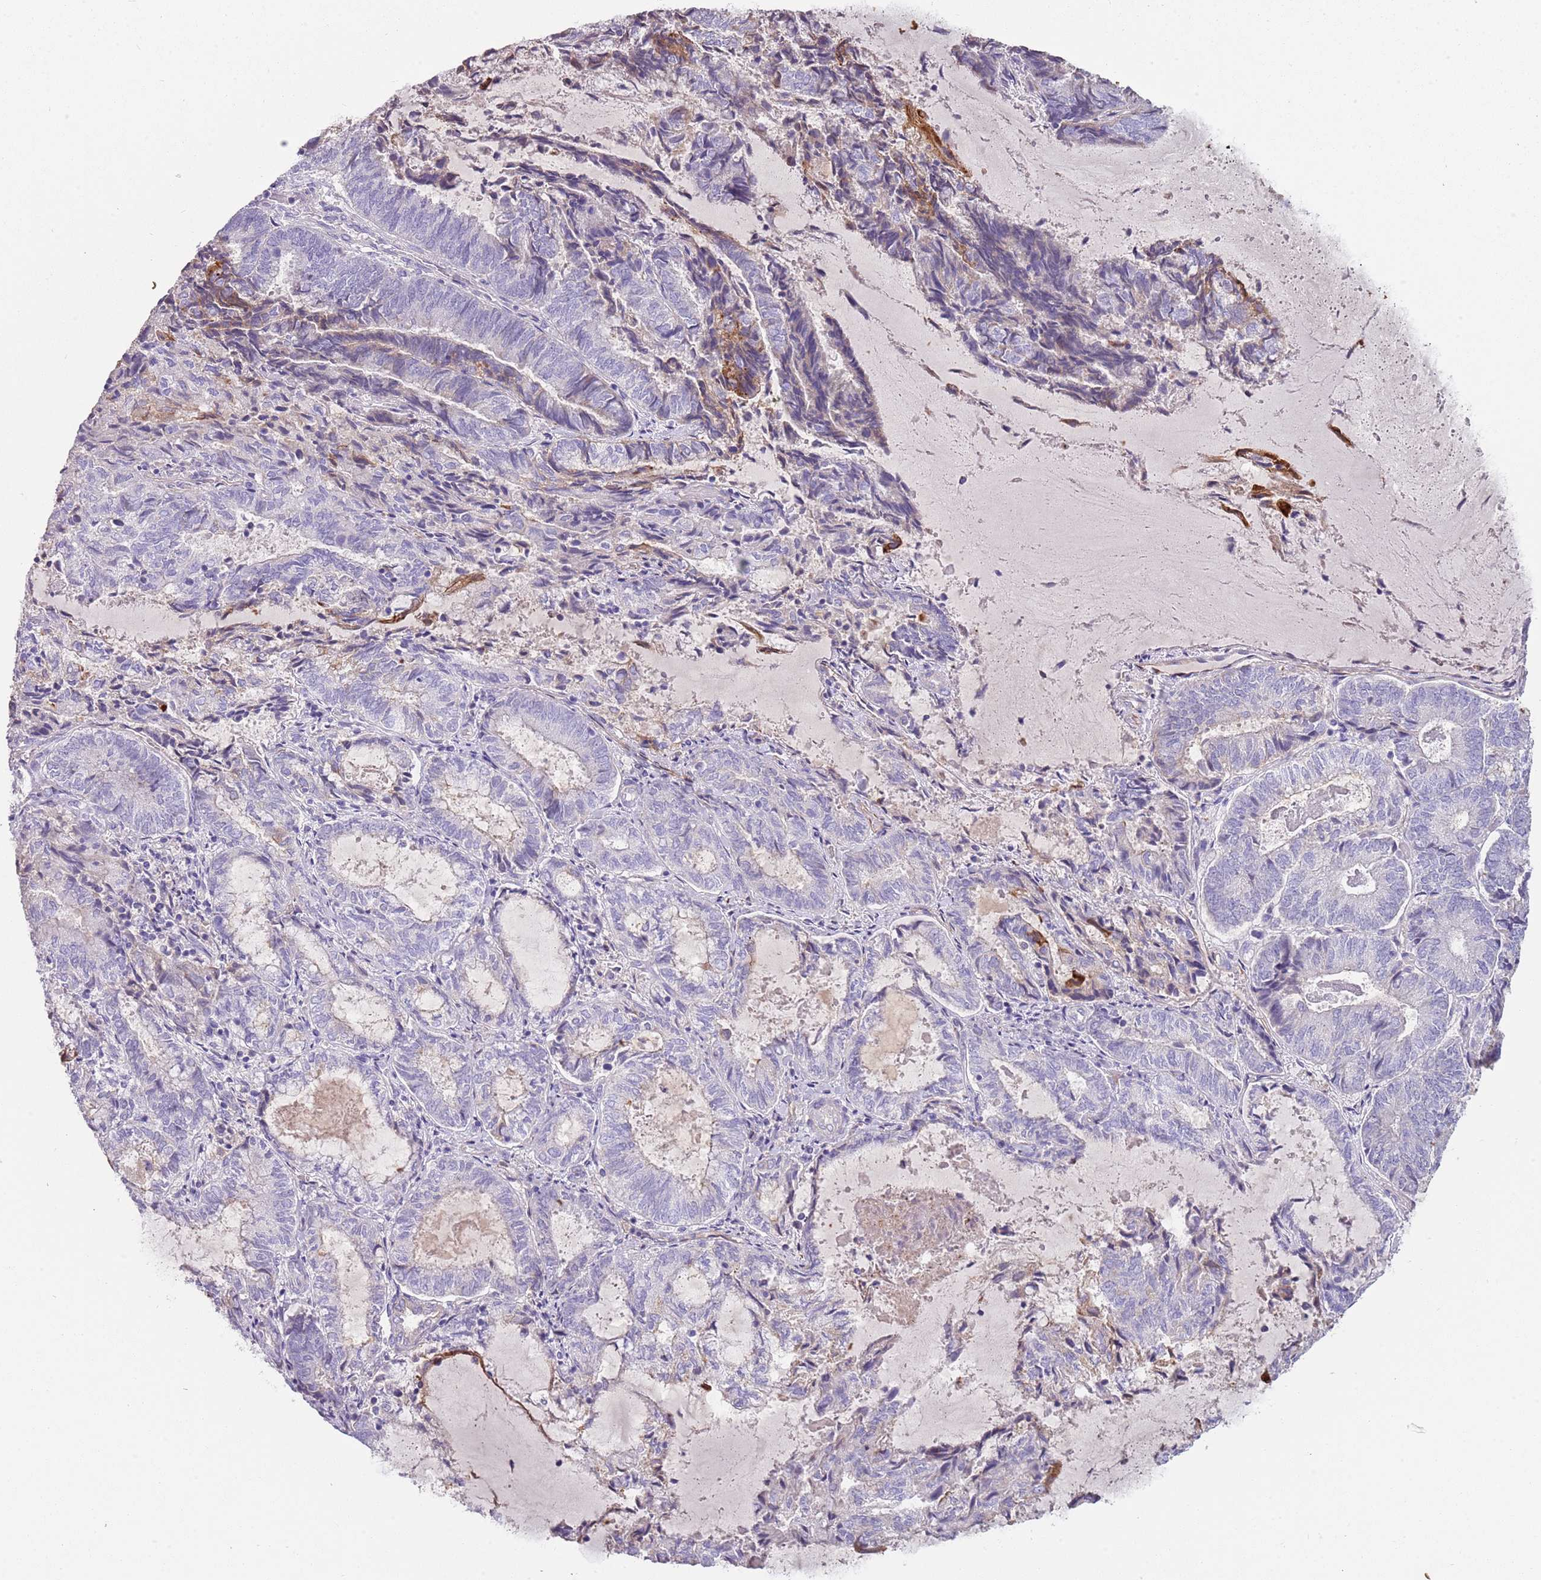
{"staining": {"intensity": "negative", "quantity": "none", "location": "none"}, "tissue": "endometrial cancer", "cell_type": "Tumor cells", "image_type": "cancer", "snomed": [{"axis": "morphology", "description": "Adenocarcinoma, NOS"}, {"axis": "topography", "description": "Endometrium"}], "caption": "A high-resolution histopathology image shows immunohistochemistry (IHC) staining of endometrial adenocarcinoma, which displays no significant expression in tumor cells.", "gene": "NBPF3", "patient": {"sex": "female", "age": 80}}